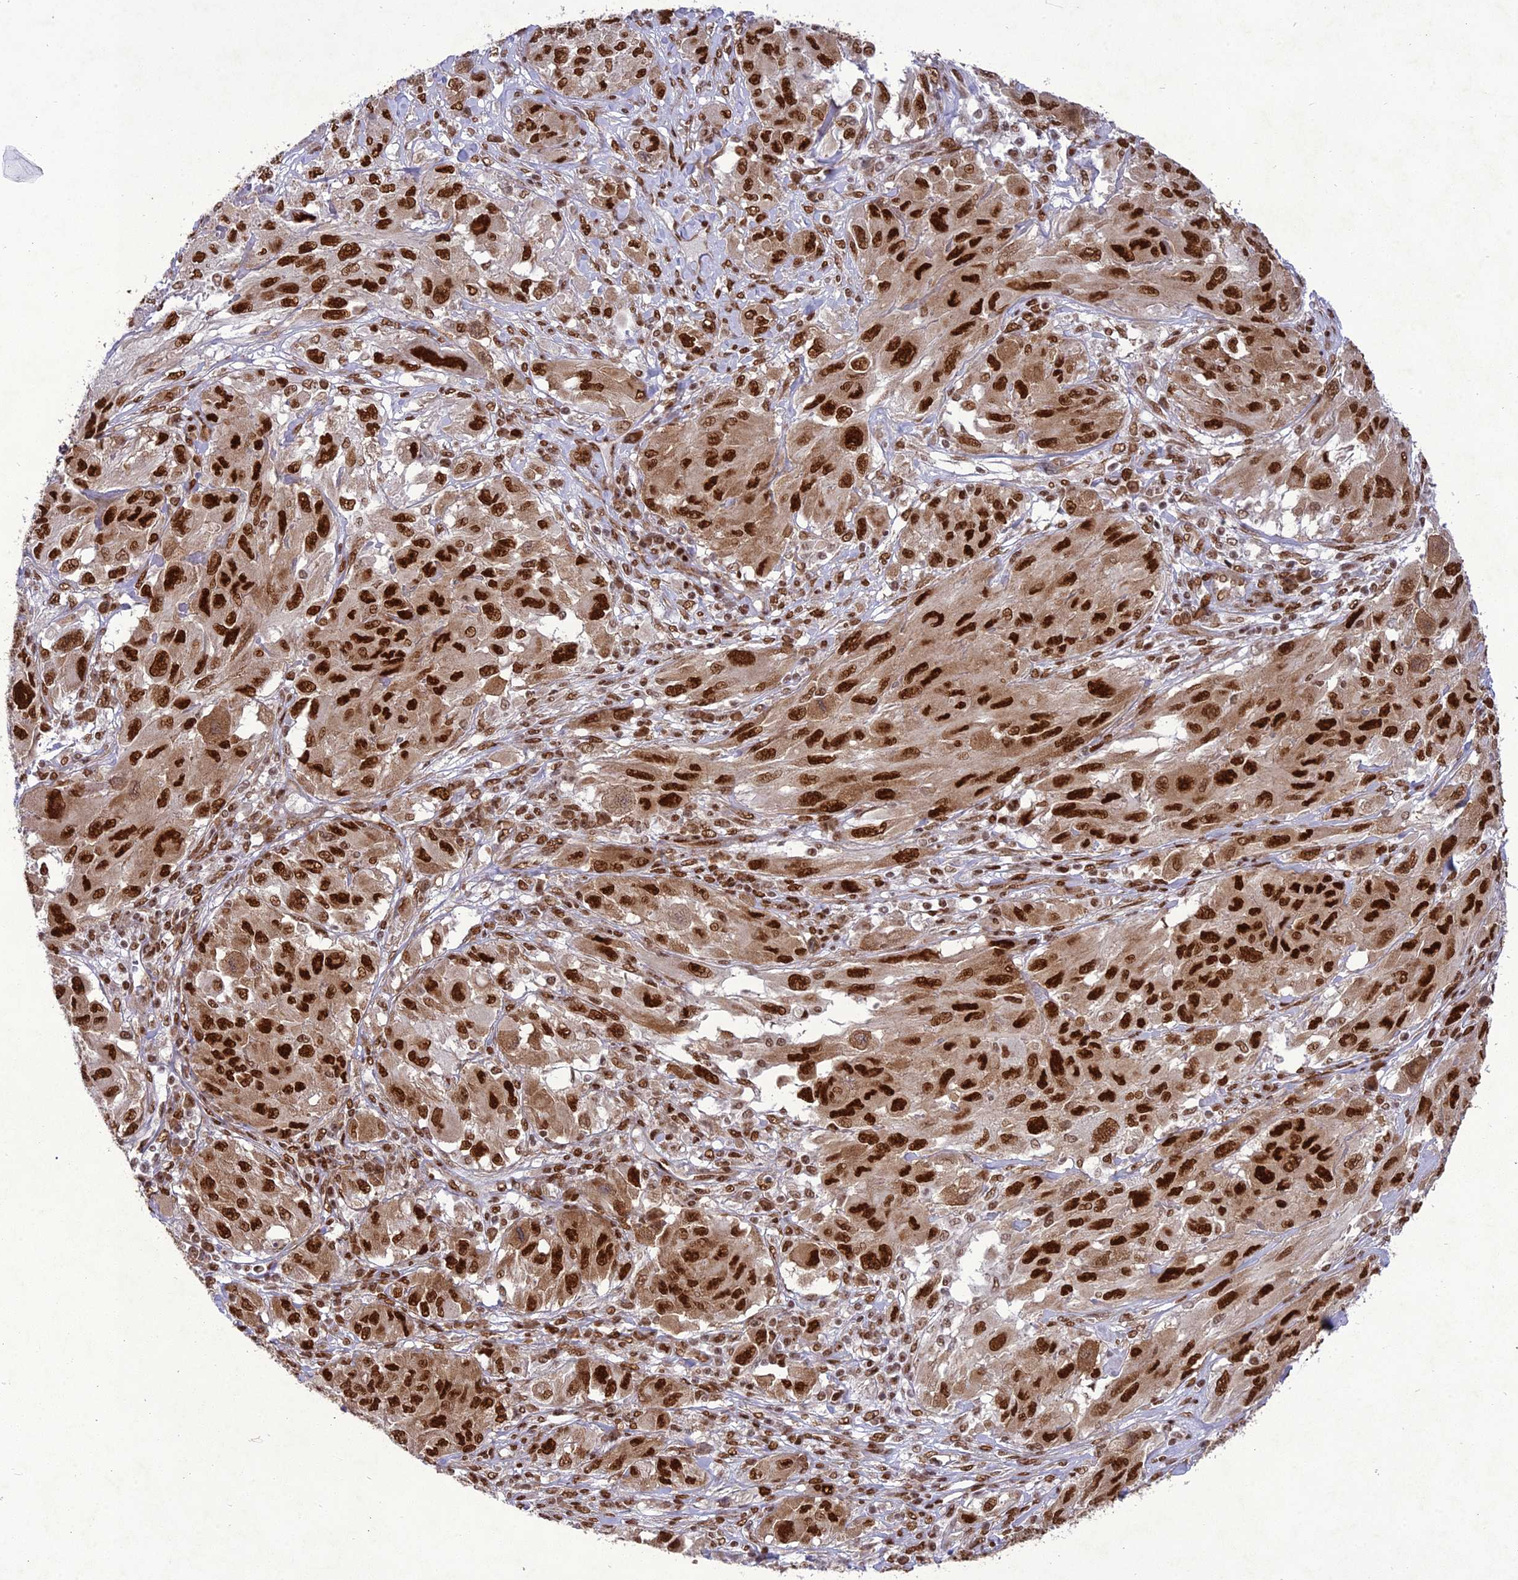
{"staining": {"intensity": "strong", "quantity": ">75%", "location": "nuclear"}, "tissue": "melanoma", "cell_type": "Tumor cells", "image_type": "cancer", "snomed": [{"axis": "morphology", "description": "Malignant melanoma, NOS"}, {"axis": "topography", "description": "Skin"}], "caption": "A photomicrograph of melanoma stained for a protein displays strong nuclear brown staining in tumor cells.", "gene": "DDX1", "patient": {"sex": "female", "age": 91}}